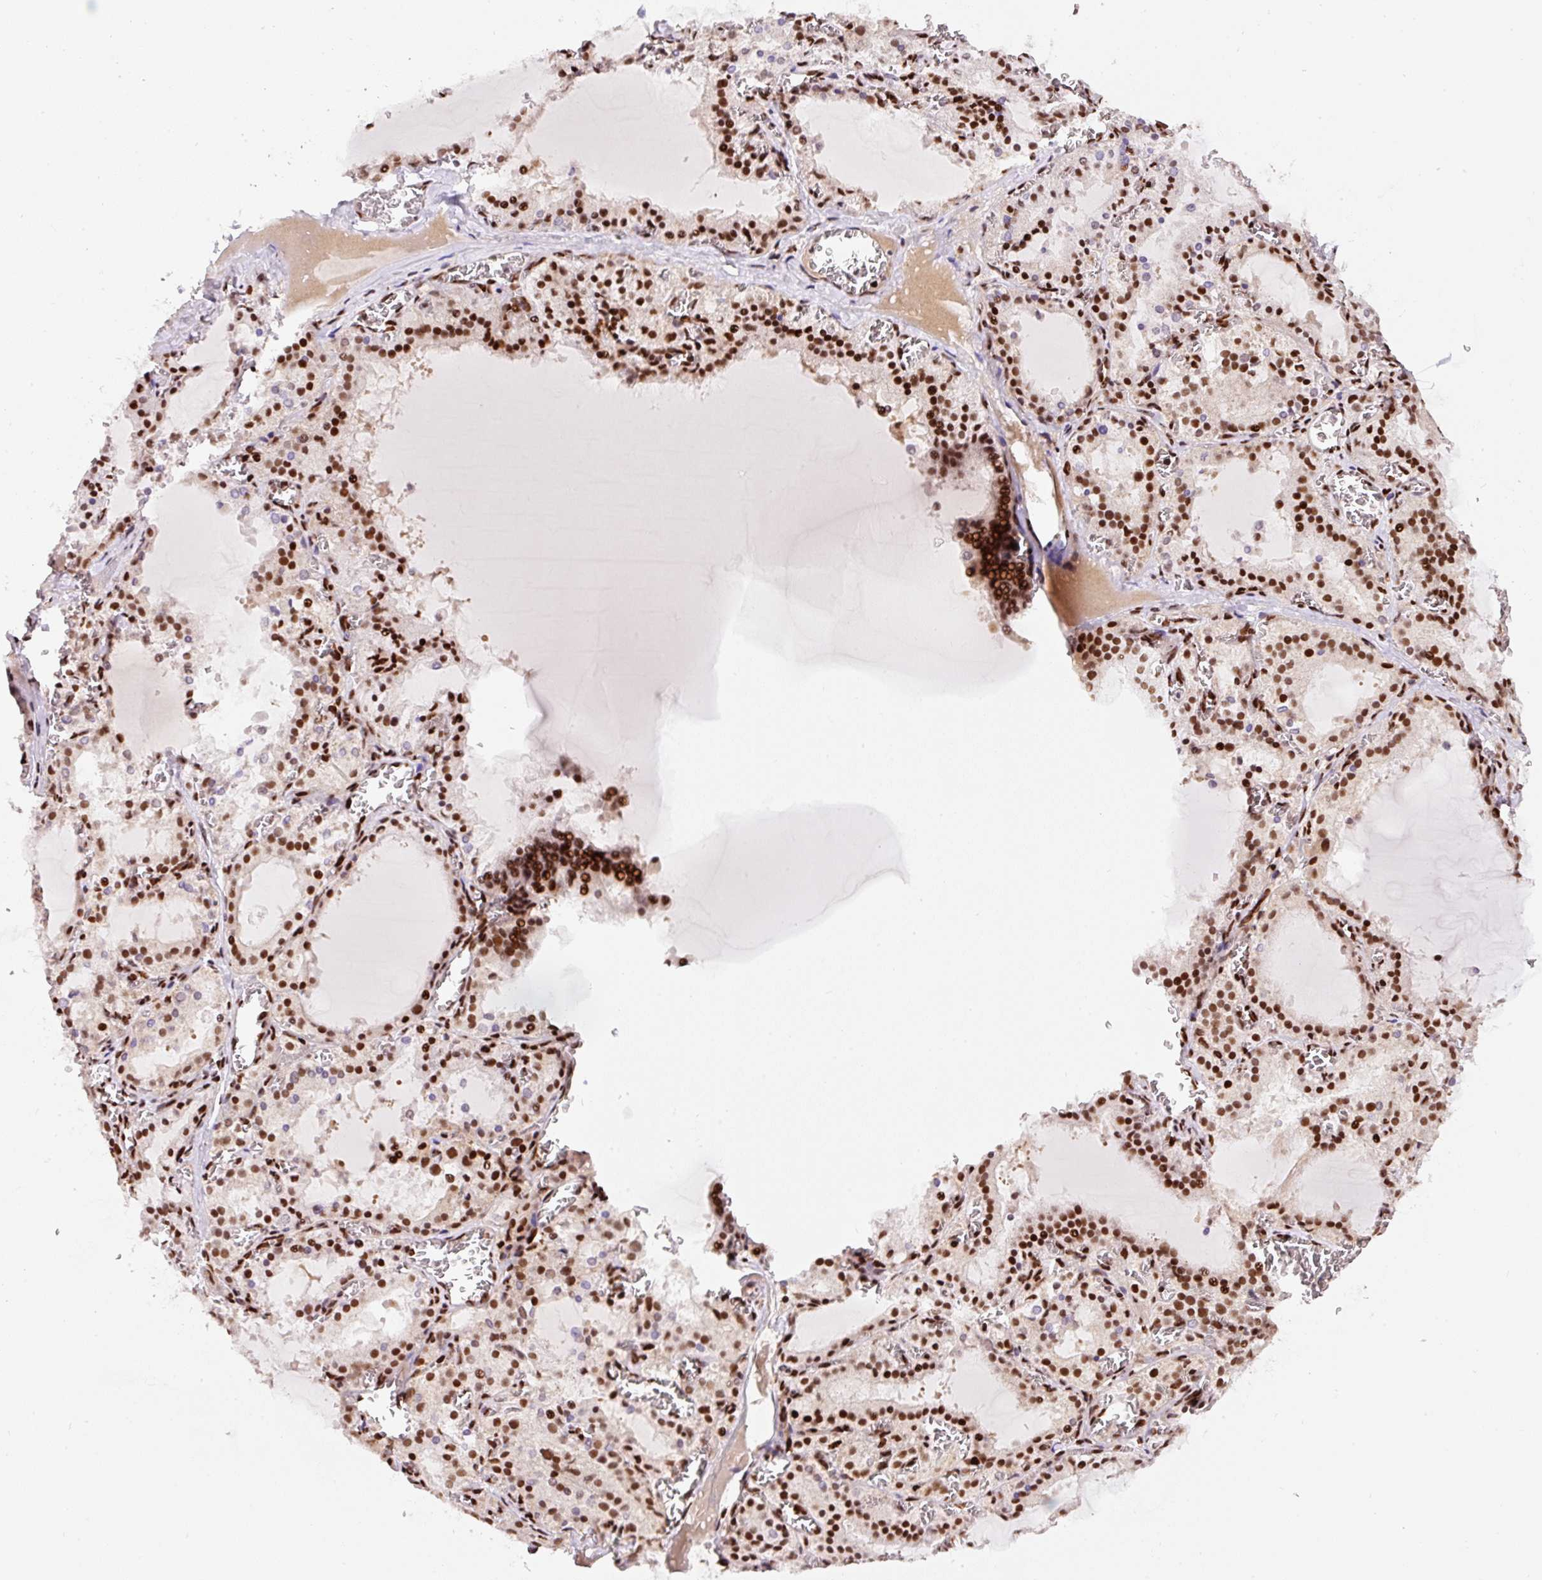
{"staining": {"intensity": "strong", "quantity": ">75%", "location": "nuclear"}, "tissue": "thyroid gland", "cell_type": "Glandular cells", "image_type": "normal", "snomed": [{"axis": "morphology", "description": "Normal tissue, NOS"}, {"axis": "topography", "description": "Thyroid gland"}], "caption": "Protein positivity by immunohistochemistry displays strong nuclear staining in about >75% of glandular cells in unremarkable thyroid gland. (IHC, brightfield microscopy, high magnification).", "gene": "HNRNPC", "patient": {"sex": "female", "age": 30}}